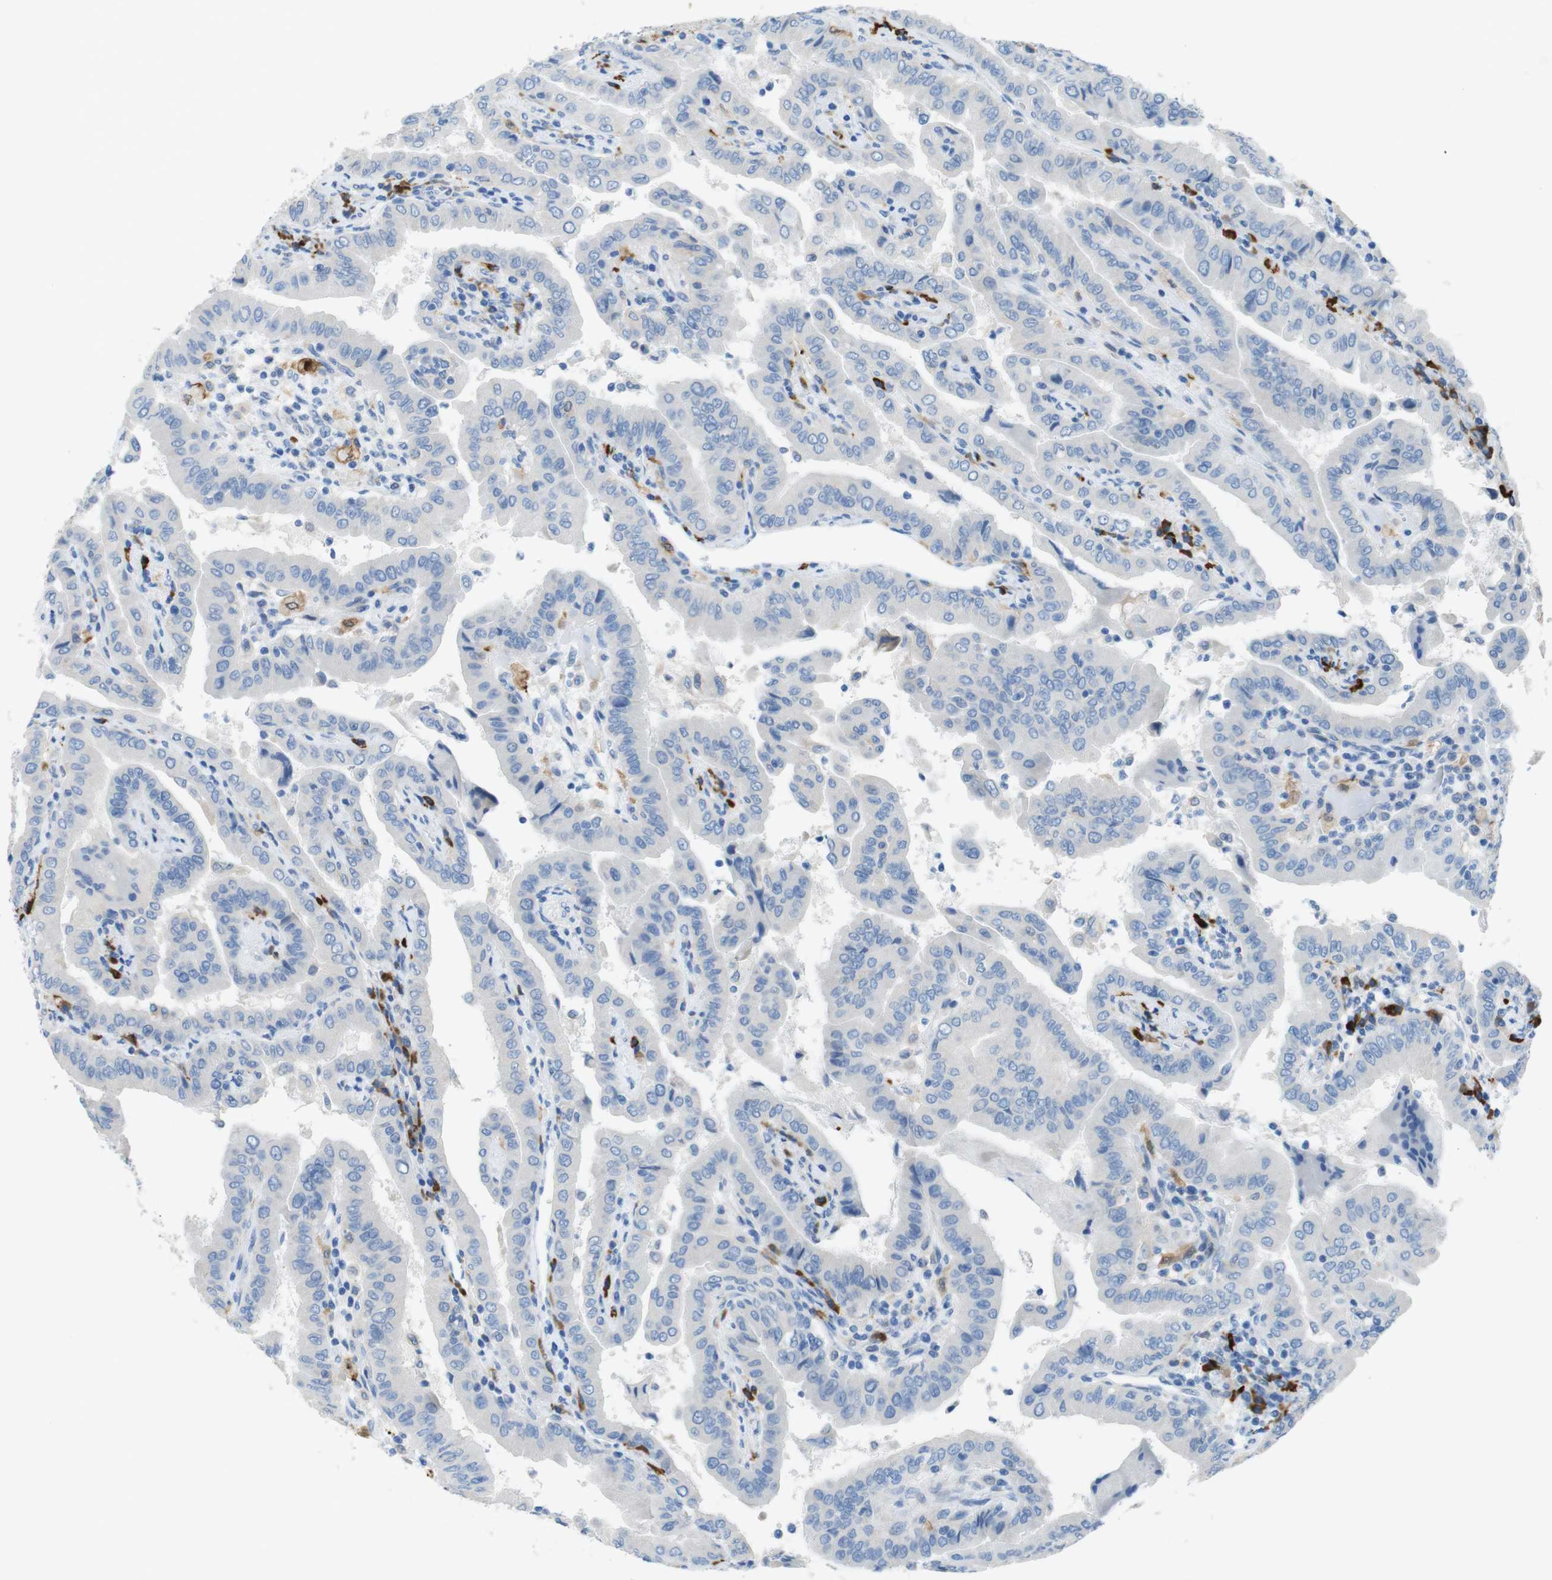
{"staining": {"intensity": "negative", "quantity": "none", "location": "none"}, "tissue": "thyroid cancer", "cell_type": "Tumor cells", "image_type": "cancer", "snomed": [{"axis": "morphology", "description": "Papillary adenocarcinoma, NOS"}, {"axis": "topography", "description": "Thyroid gland"}], "caption": "Immunohistochemical staining of thyroid cancer demonstrates no significant positivity in tumor cells. (IHC, brightfield microscopy, high magnification).", "gene": "CLMN", "patient": {"sex": "male", "age": 33}}